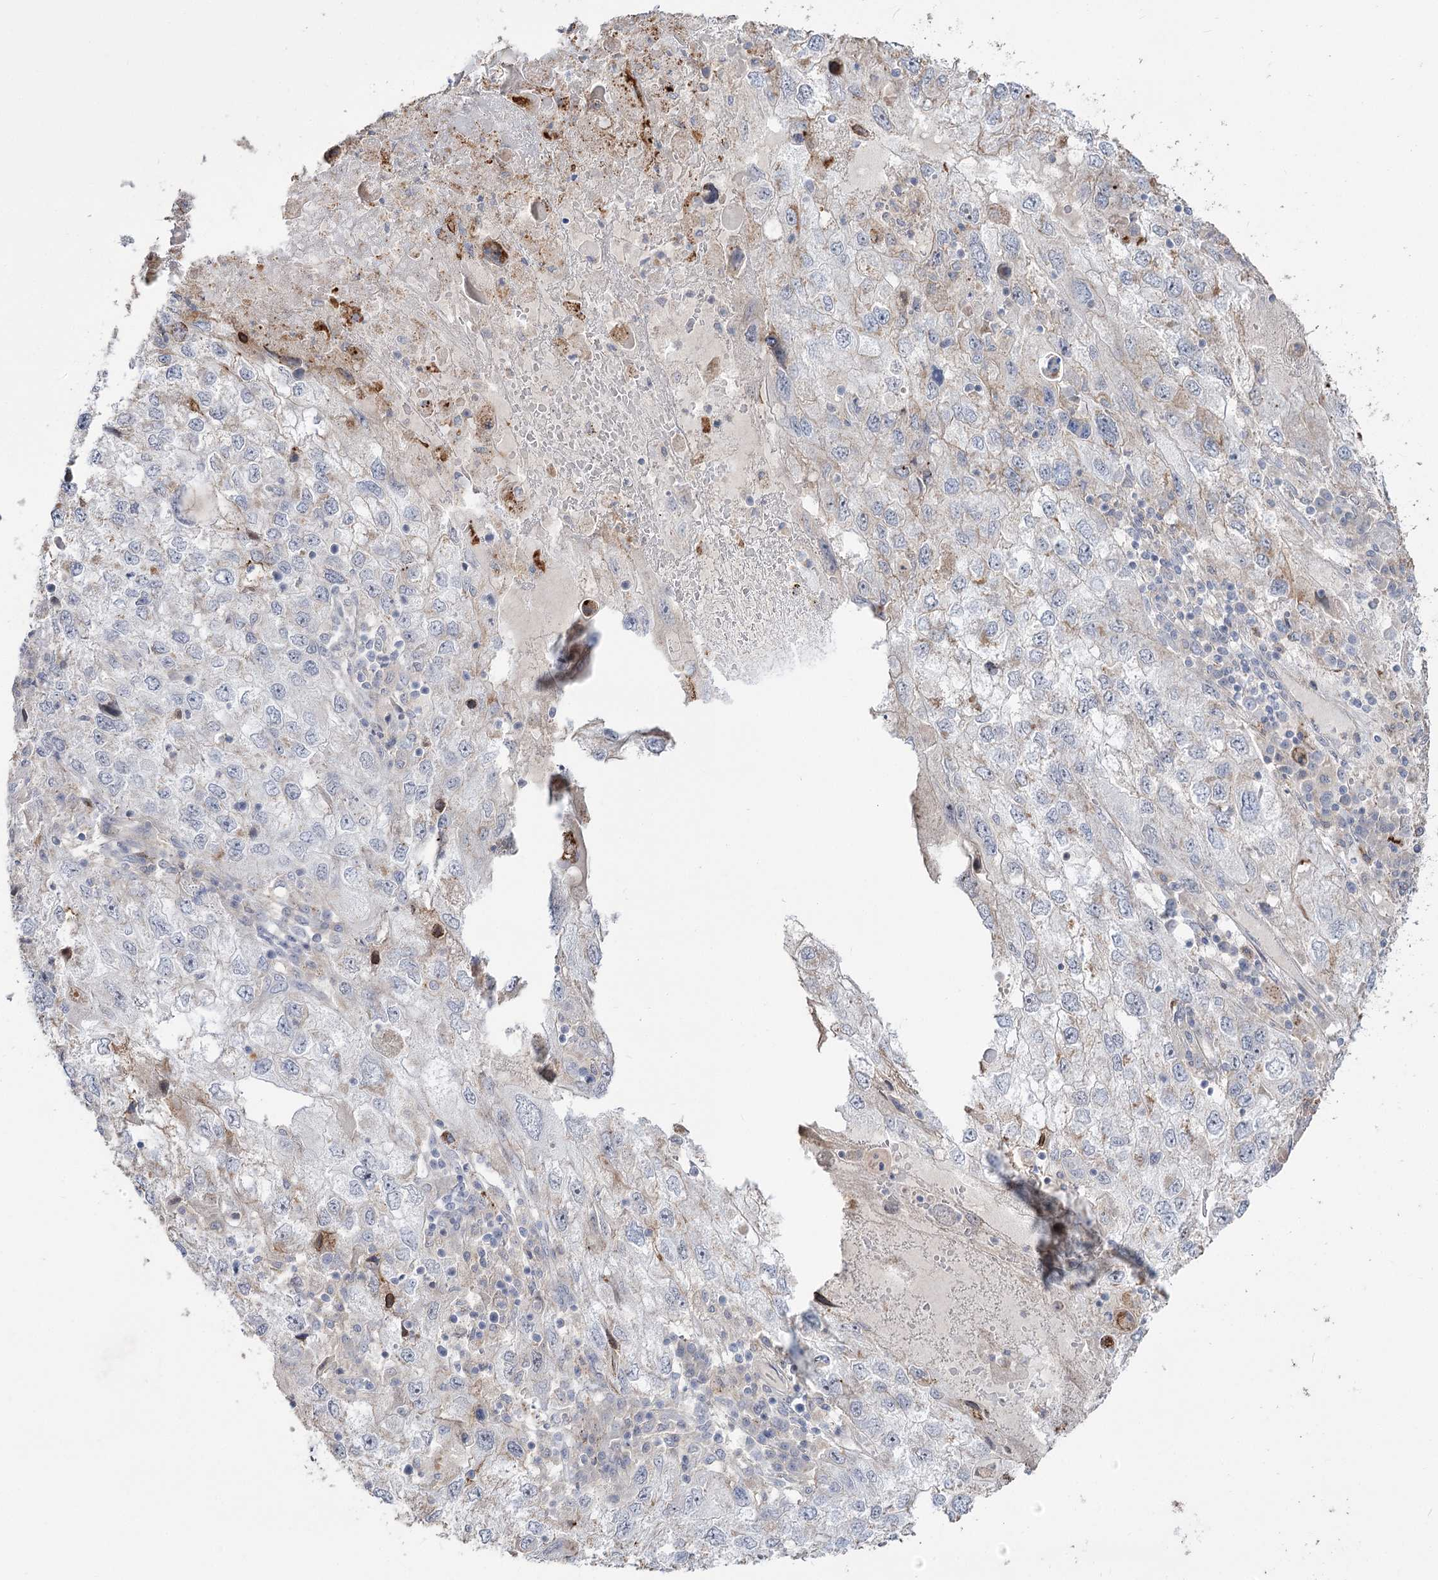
{"staining": {"intensity": "negative", "quantity": "none", "location": "none"}, "tissue": "endometrial cancer", "cell_type": "Tumor cells", "image_type": "cancer", "snomed": [{"axis": "morphology", "description": "Adenocarcinoma, NOS"}, {"axis": "topography", "description": "Endometrium"}], "caption": "Endometrial cancer stained for a protein using IHC reveals no expression tumor cells.", "gene": "ZSCAN23", "patient": {"sex": "female", "age": 49}}